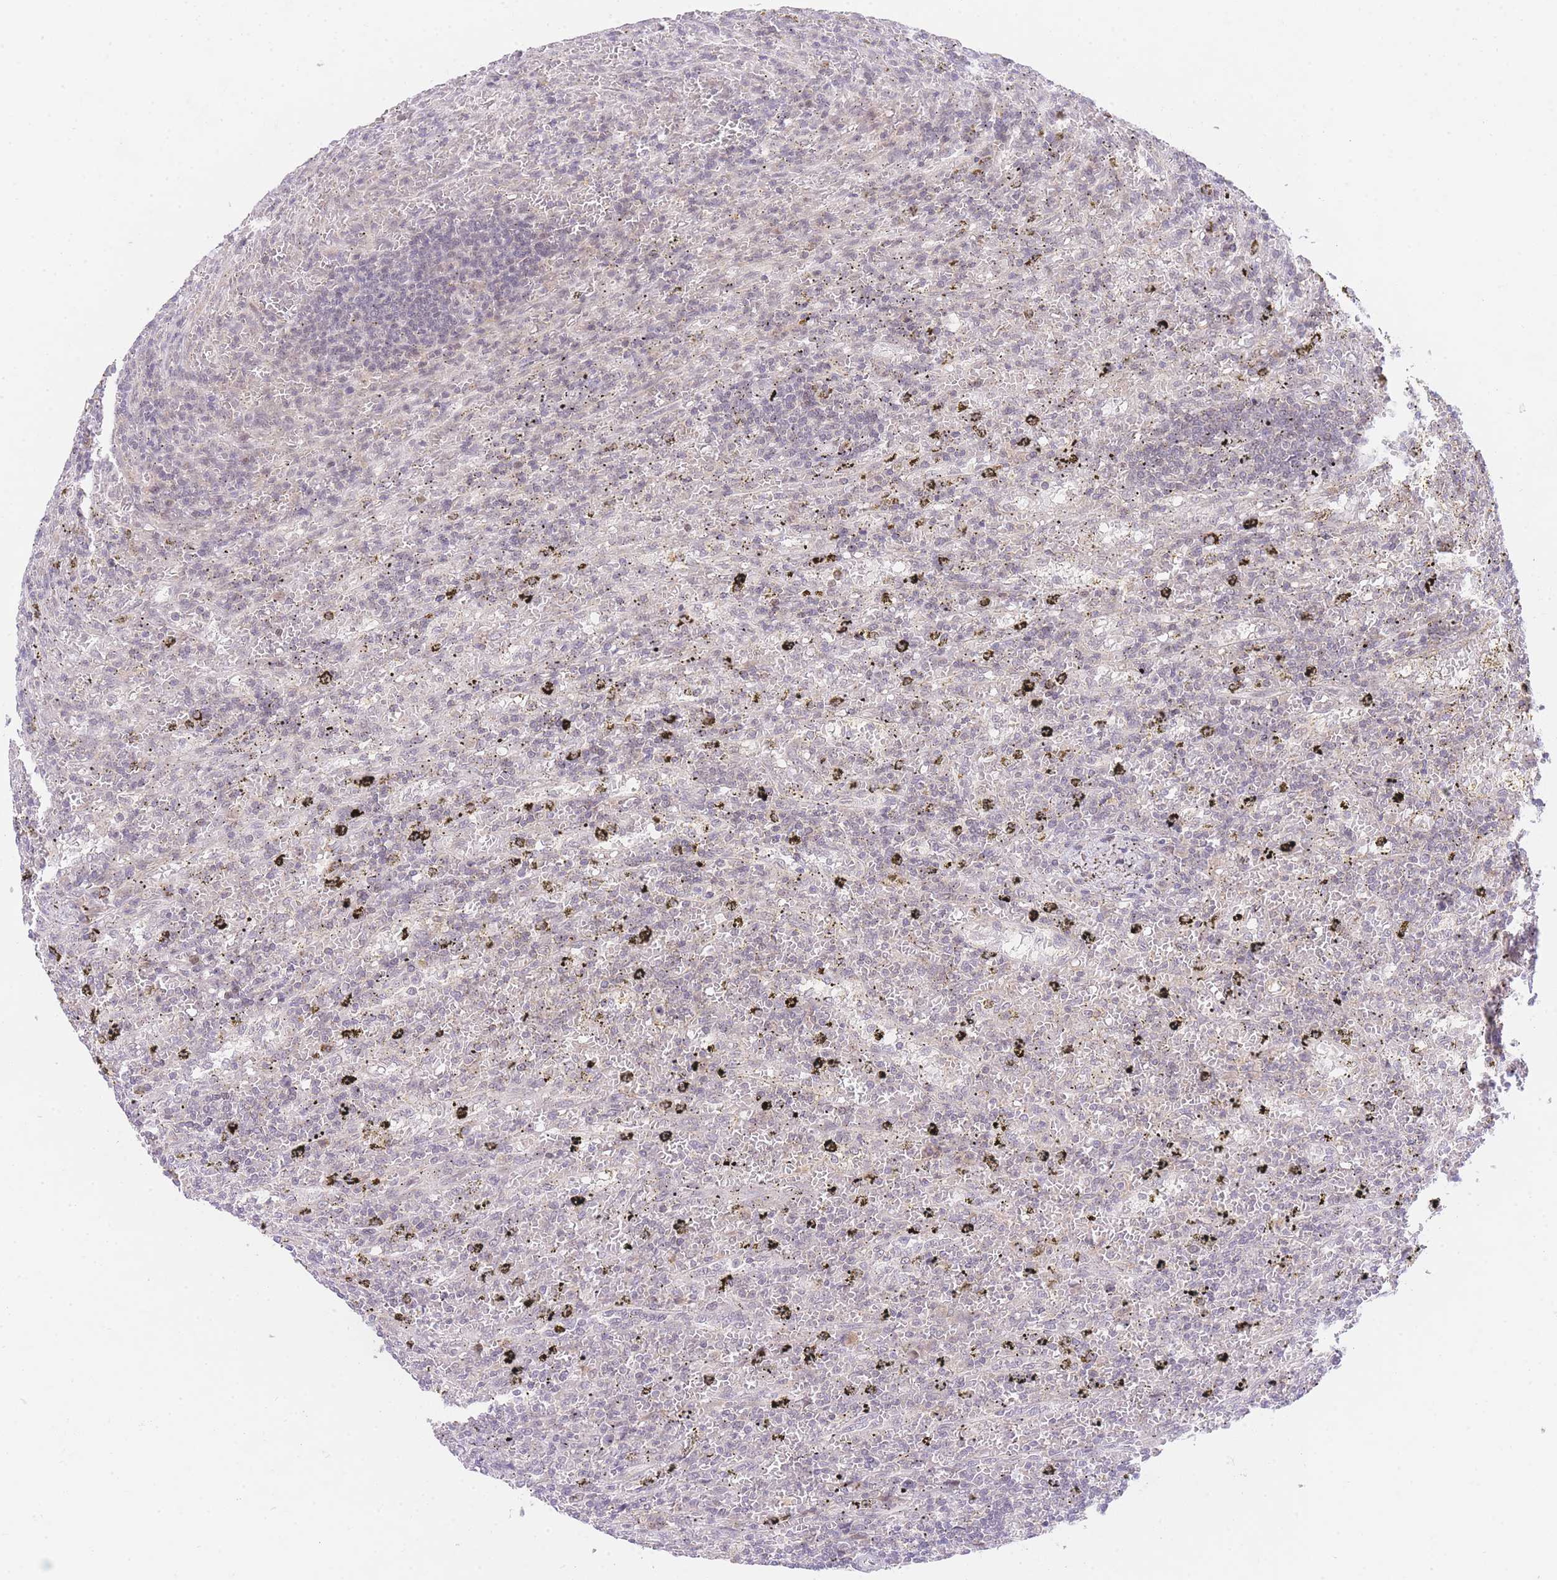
{"staining": {"intensity": "negative", "quantity": "none", "location": "none"}, "tissue": "lymphoma", "cell_type": "Tumor cells", "image_type": "cancer", "snomed": [{"axis": "morphology", "description": "Malignant lymphoma, non-Hodgkin's type, Low grade"}, {"axis": "topography", "description": "Spleen"}], "caption": "DAB (3,3'-diaminobenzidine) immunohistochemical staining of malignant lymphoma, non-Hodgkin's type (low-grade) exhibits no significant expression in tumor cells.", "gene": "SLC25A33", "patient": {"sex": "male", "age": 76}}